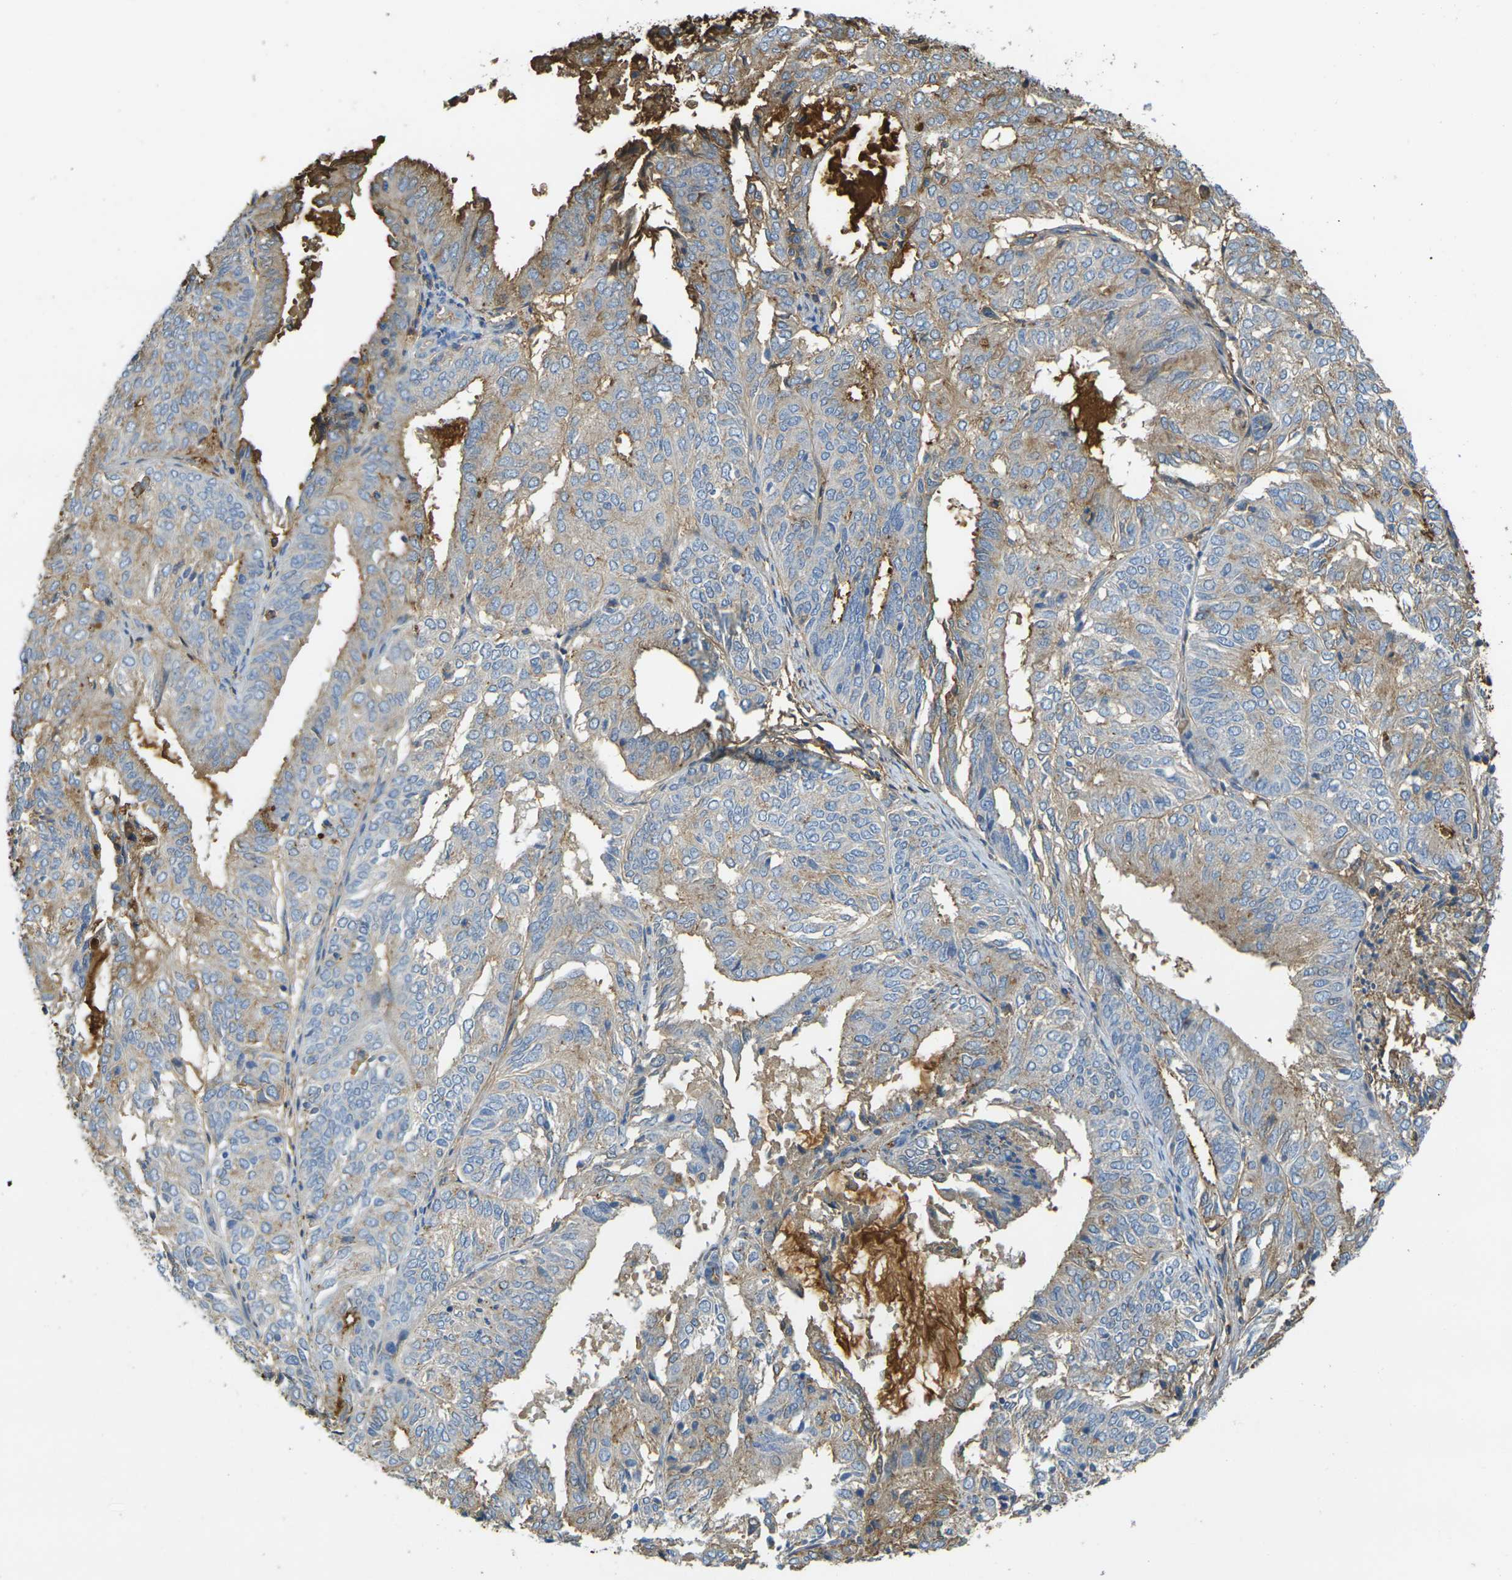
{"staining": {"intensity": "weak", "quantity": ">75%", "location": "cytoplasmic/membranous"}, "tissue": "endometrial cancer", "cell_type": "Tumor cells", "image_type": "cancer", "snomed": [{"axis": "morphology", "description": "Adenocarcinoma, NOS"}, {"axis": "topography", "description": "Uterus"}], "caption": "The micrograph reveals staining of endometrial cancer (adenocarcinoma), revealing weak cytoplasmic/membranous protein expression (brown color) within tumor cells.", "gene": "PLCD1", "patient": {"sex": "female", "age": 60}}